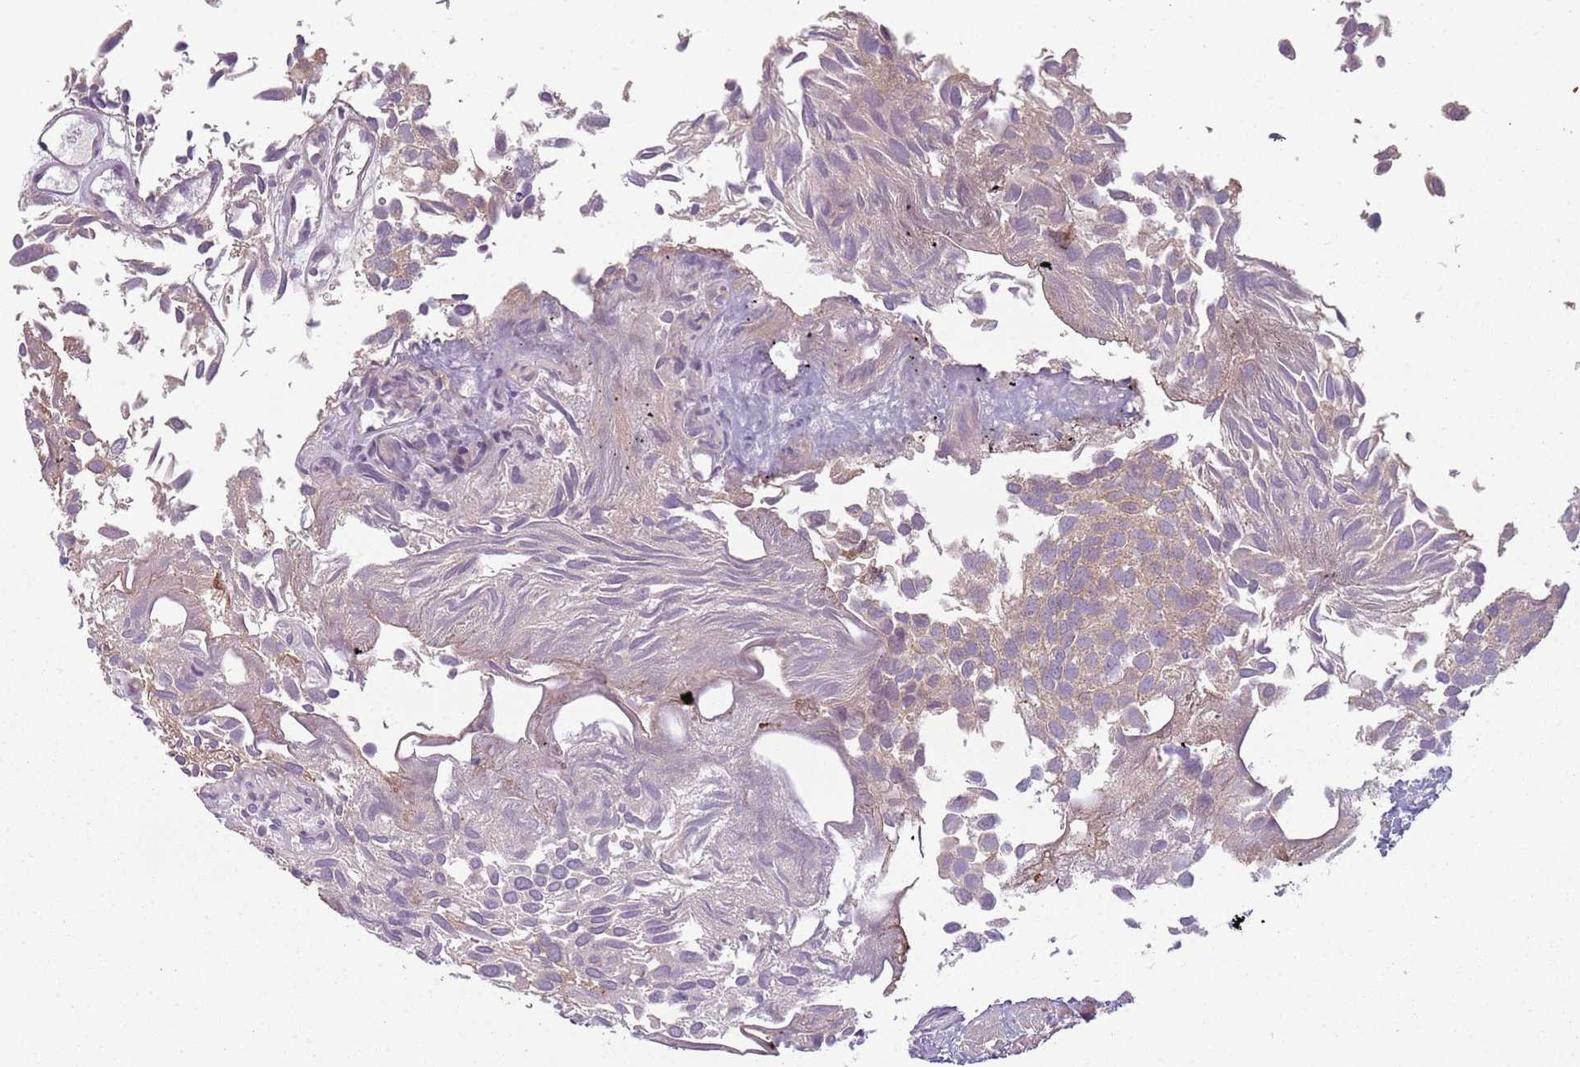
{"staining": {"intensity": "moderate", "quantity": "25%-75%", "location": "cytoplasmic/membranous"}, "tissue": "urothelial cancer", "cell_type": "Tumor cells", "image_type": "cancer", "snomed": [{"axis": "morphology", "description": "Urothelial carcinoma, Low grade"}, {"axis": "topography", "description": "Urinary bladder"}], "caption": "A histopathology image of low-grade urothelial carcinoma stained for a protein exhibits moderate cytoplasmic/membranous brown staining in tumor cells.", "gene": "SPAG4", "patient": {"sex": "male", "age": 88}}